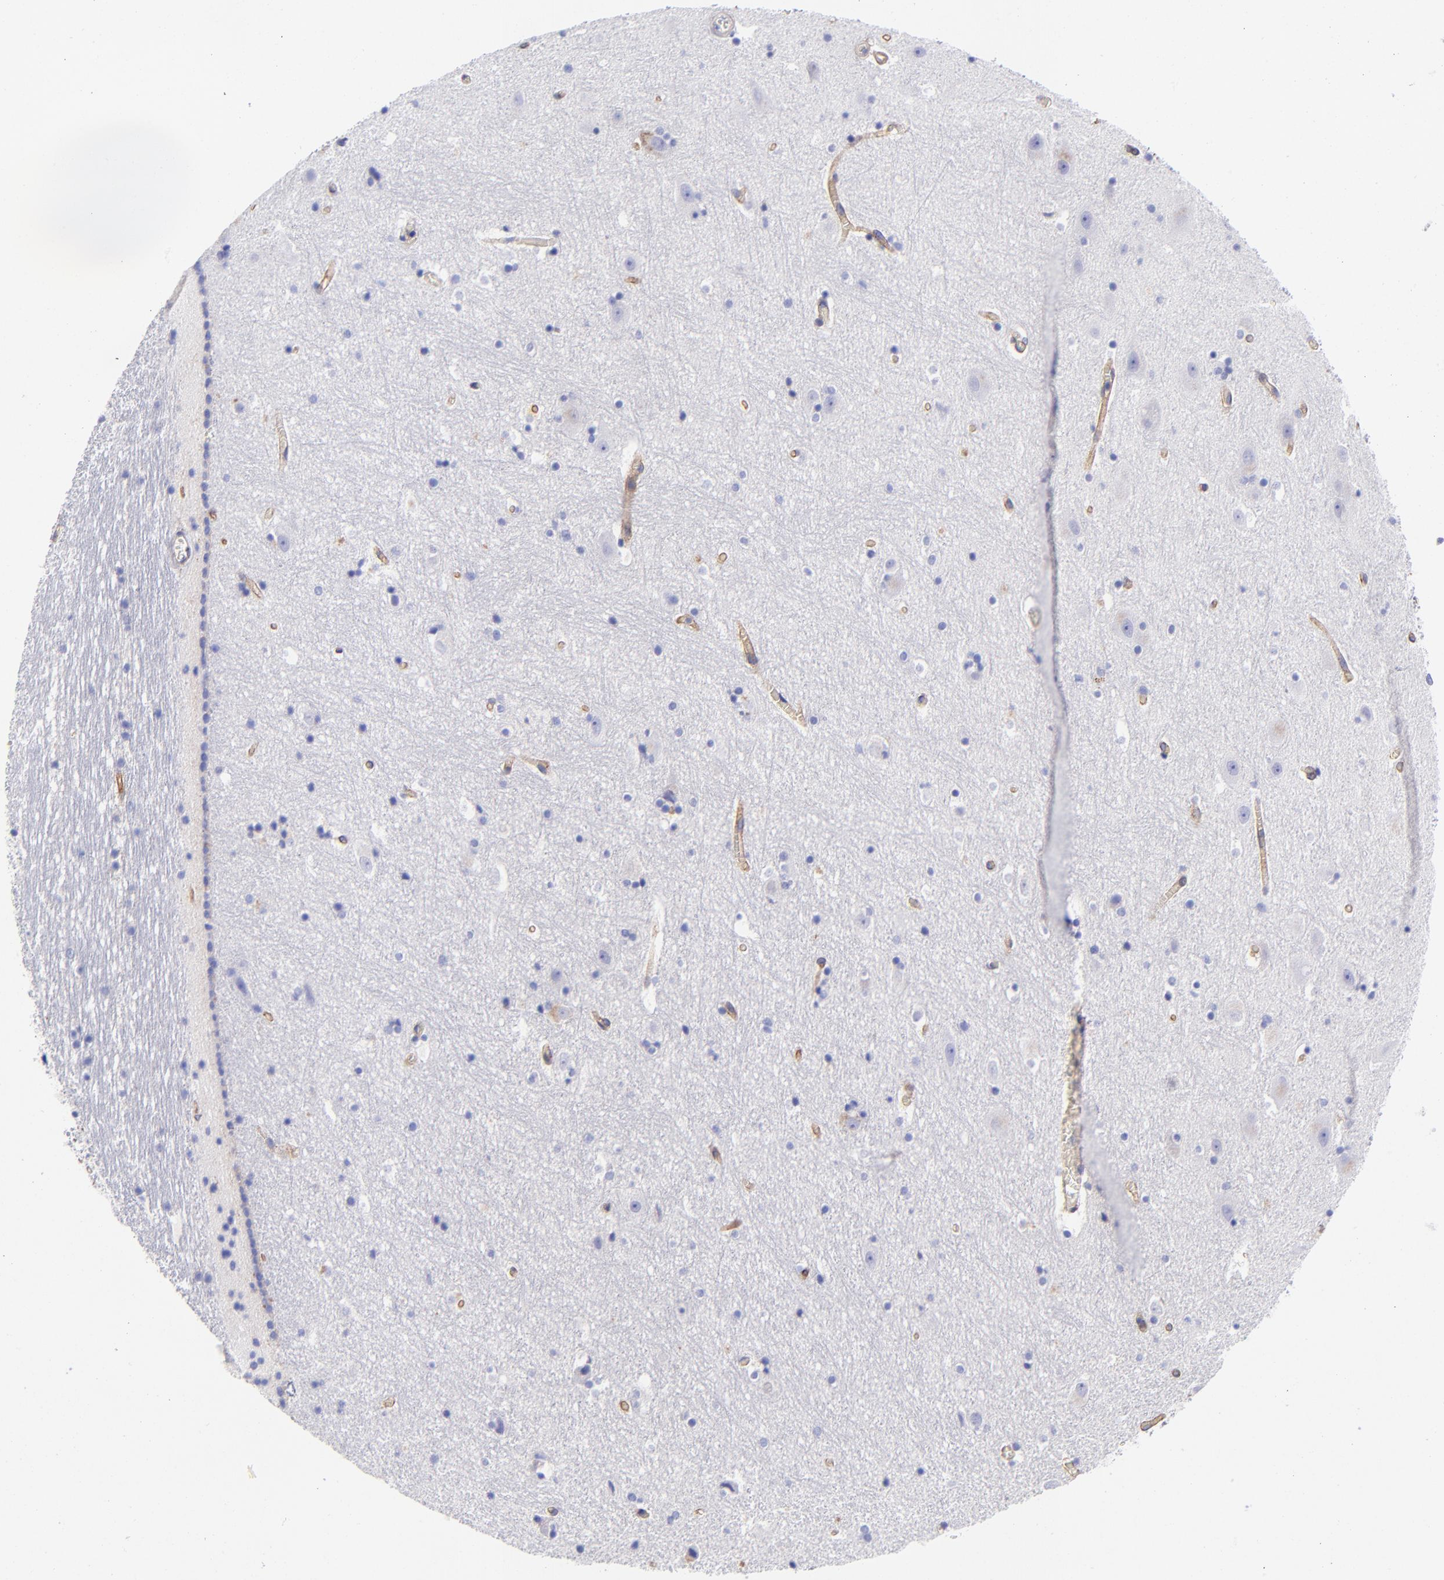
{"staining": {"intensity": "weak", "quantity": "<25%", "location": "cytoplasmic/membranous"}, "tissue": "hippocampus", "cell_type": "Glial cells", "image_type": "normal", "snomed": [{"axis": "morphology", "description": "Normal tissue, NOS"}, {"axis": "topography", "description": "Hippocampus"}], "caption": "High power microscopy photomicrograph of an IHC histopathology image of benign hippocampus, revealing no significant expression in glial cells. Nuclei are stained in blue.", "gene": "PPFIBP1", "patient": {"sex": "male", "age": 45}}